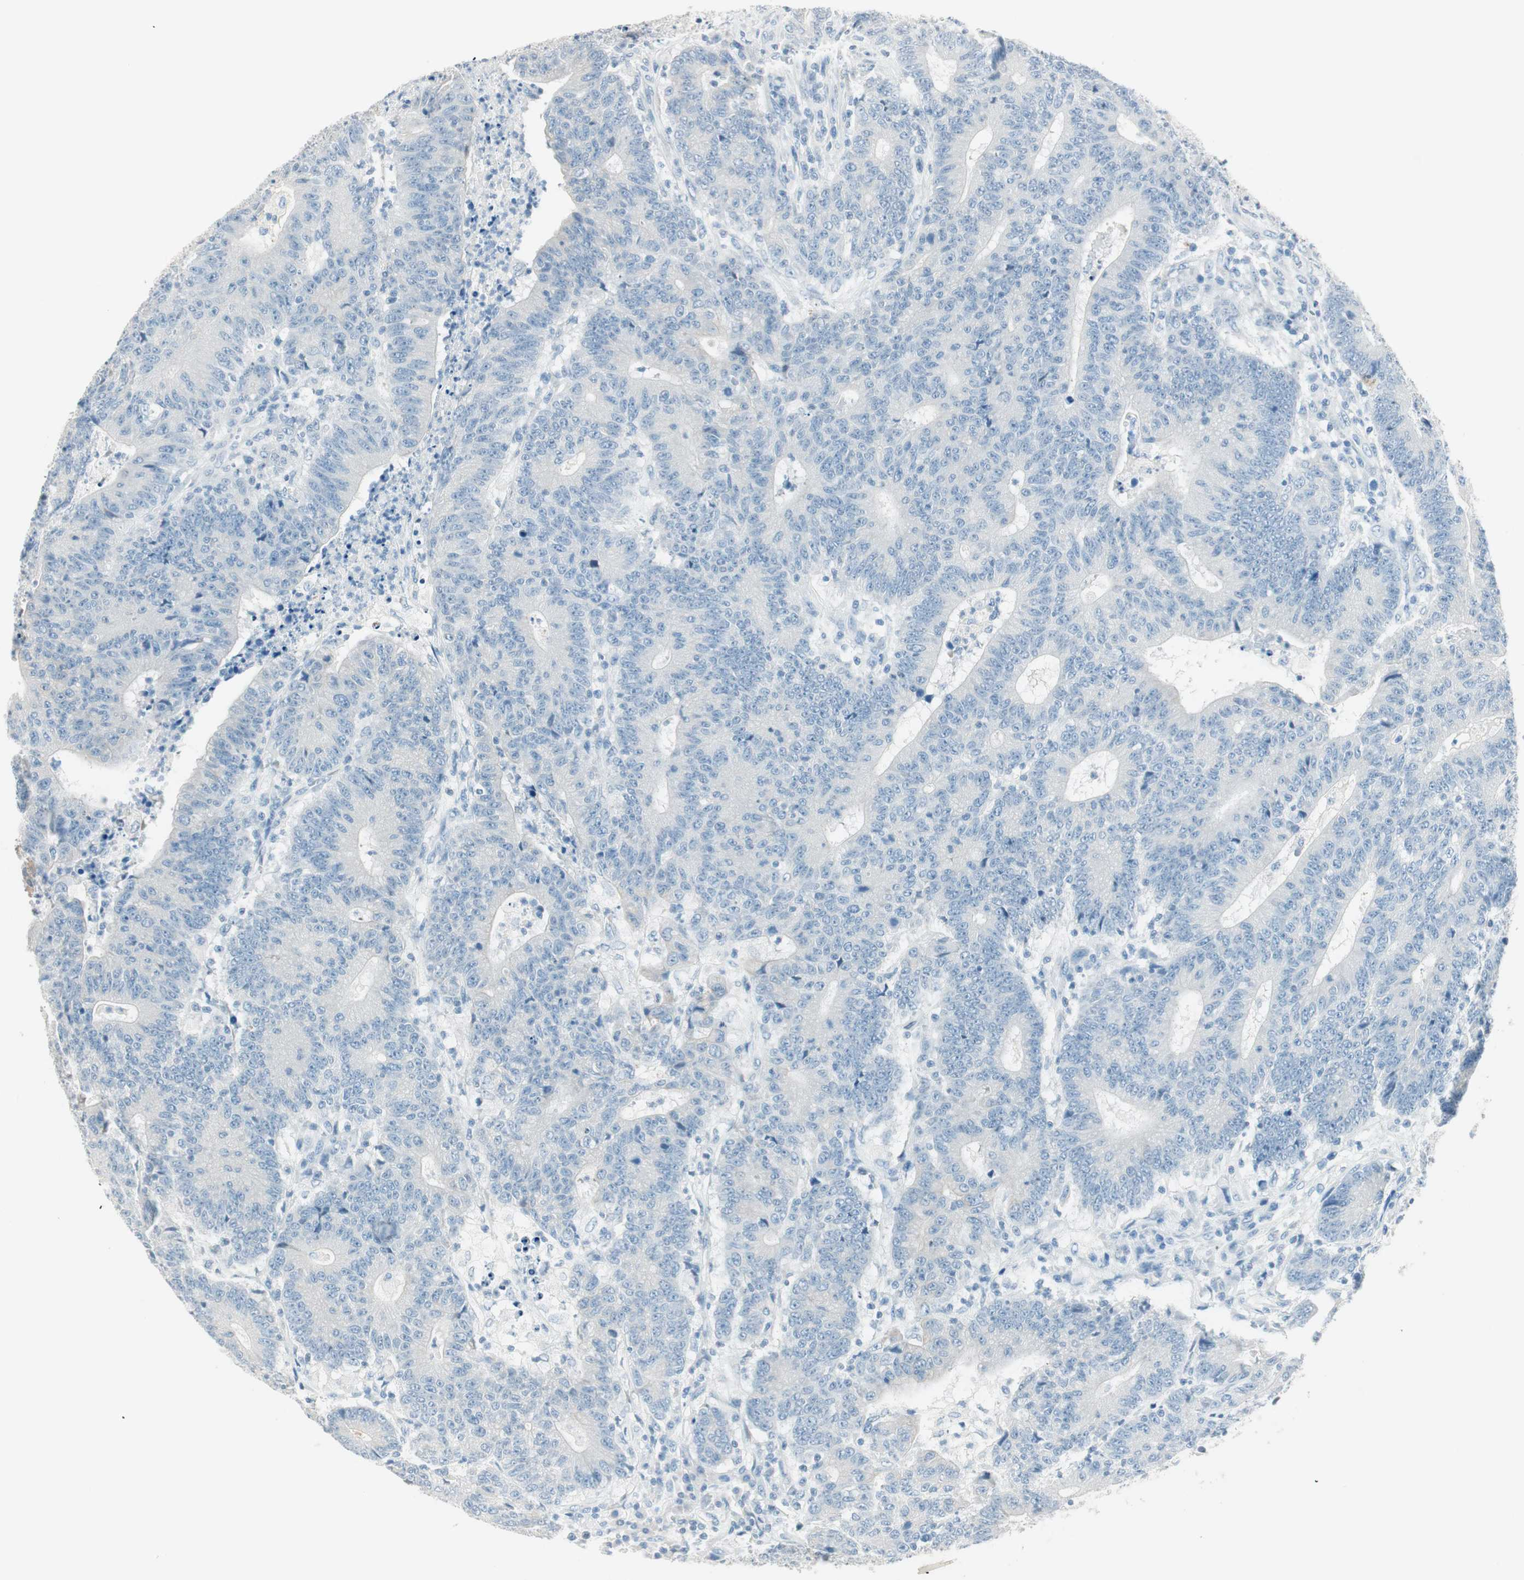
{"staining": {"intensity": "negative", "quantity": "none", "location": "none"}, "tissue": "colorectal cancer", "cell_type": "Tumor cells", "image_type": "cancer", "snomed": [{"axis": "morphology", "description": "Normal tissue, NOS"}, {"axis": "morphology", "description": "Adenocarcinoma, NOS"}, {"axis": "topography", "description": "Colon"}], "caption": "A high-resolution histopathology image shows IHC staining of colorectal cancer (adenocarcinoma), which displays no significant positivity in tumor cells.", "gene": "GNAO1", "patient": {"sex": "female", "age": 75}}